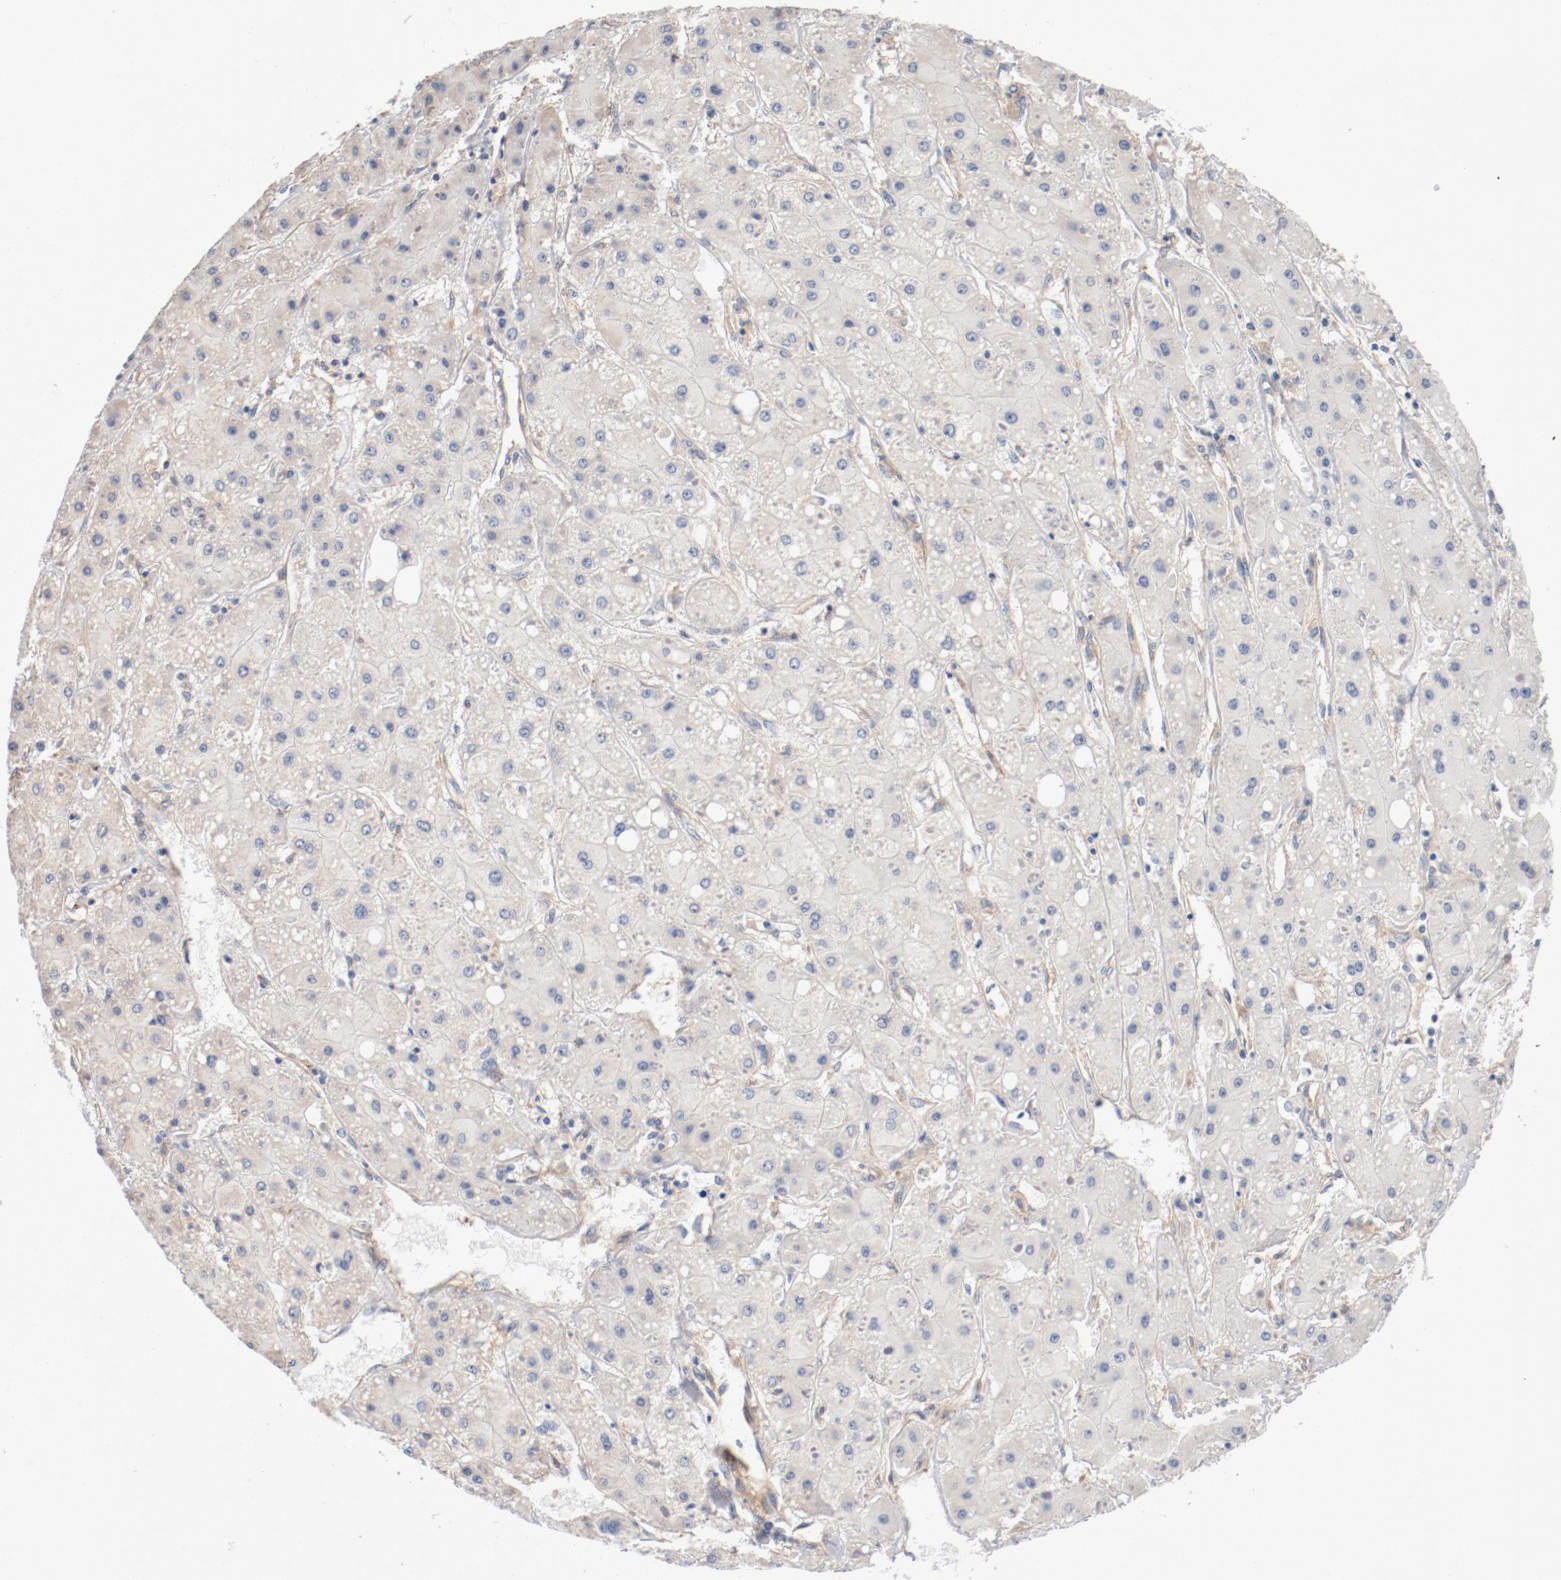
{"staining": {"intensity": "negative", "quantity": "none", "location": "none"}, "tissue": "liver cancer", "cell_type": "Tumor cells", "image_type": "cancer", "snomed": [{"axis": "morphology", "description": "Carcinoma, Hepatocellular, NOS"}, {"axis": "topography", "description": "Liver"}], "caption": "Liver cancer was stained to show a protein in brown. There is no significant staining in tumor cells. (DAB (3,3'-diaminobenzidine) immunohistochemistry visualized using brightfield microscopy, high magnification).", "gene": "ILK", "patient": {"sex": "female", "age": 52}}